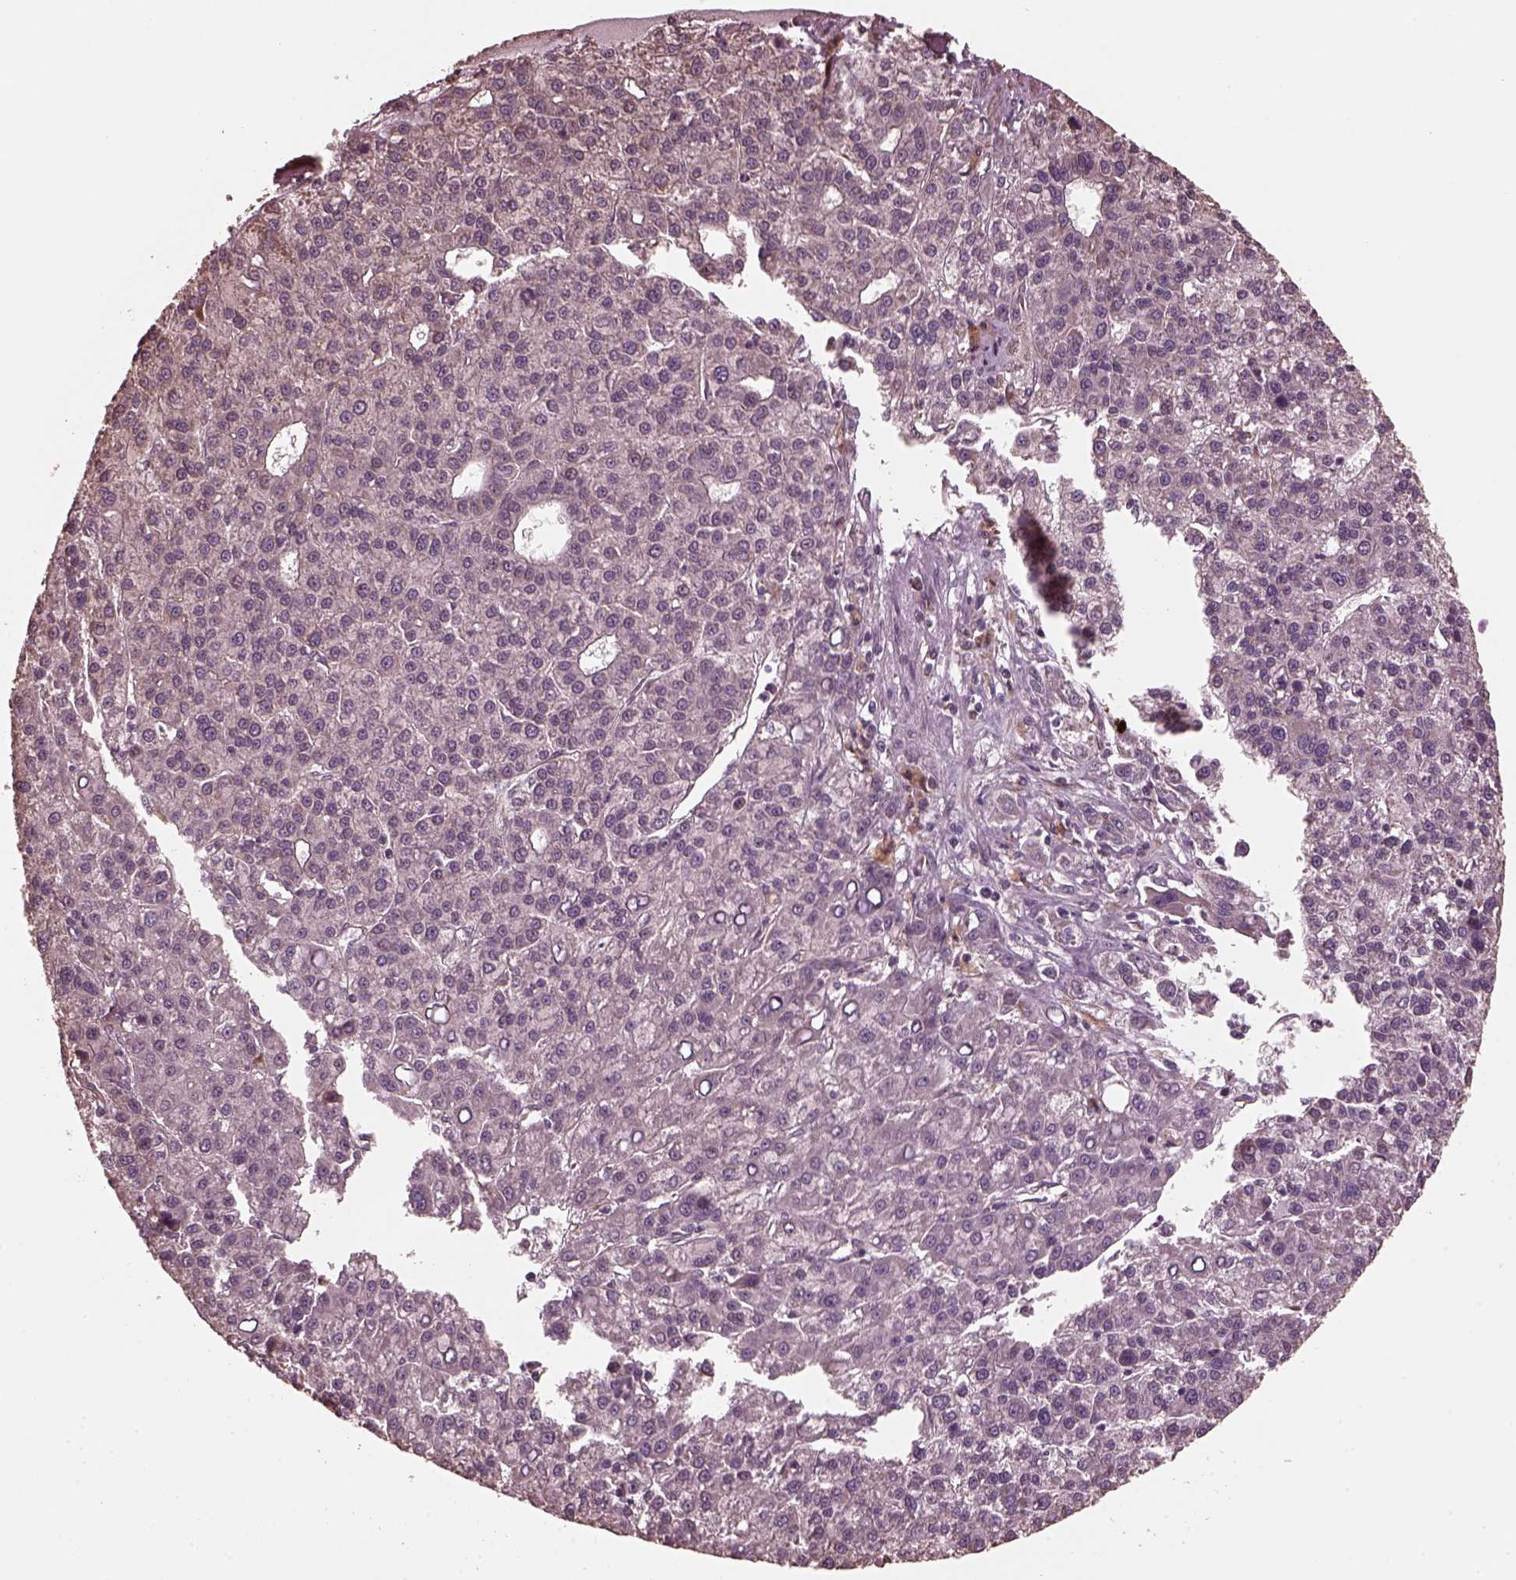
{"staining": {"intensity": "negative", "quantity": "none", "location": "none"}, "tissue": "liver cancer", "cell_type": "Tumor cells", "image_type": "cancer", "snomed": [{"axis": "morphology", "description": "Carcinoma, Hepatocellular, NOS"}, {"axis": "topography", "description": "Liver"}], "caption": "Tumor cells are negative for protein expression in human liver hepatocellular carcinoma.", "gene": "GTPBP1", "patient": {"sex": "female", "age": 58}}